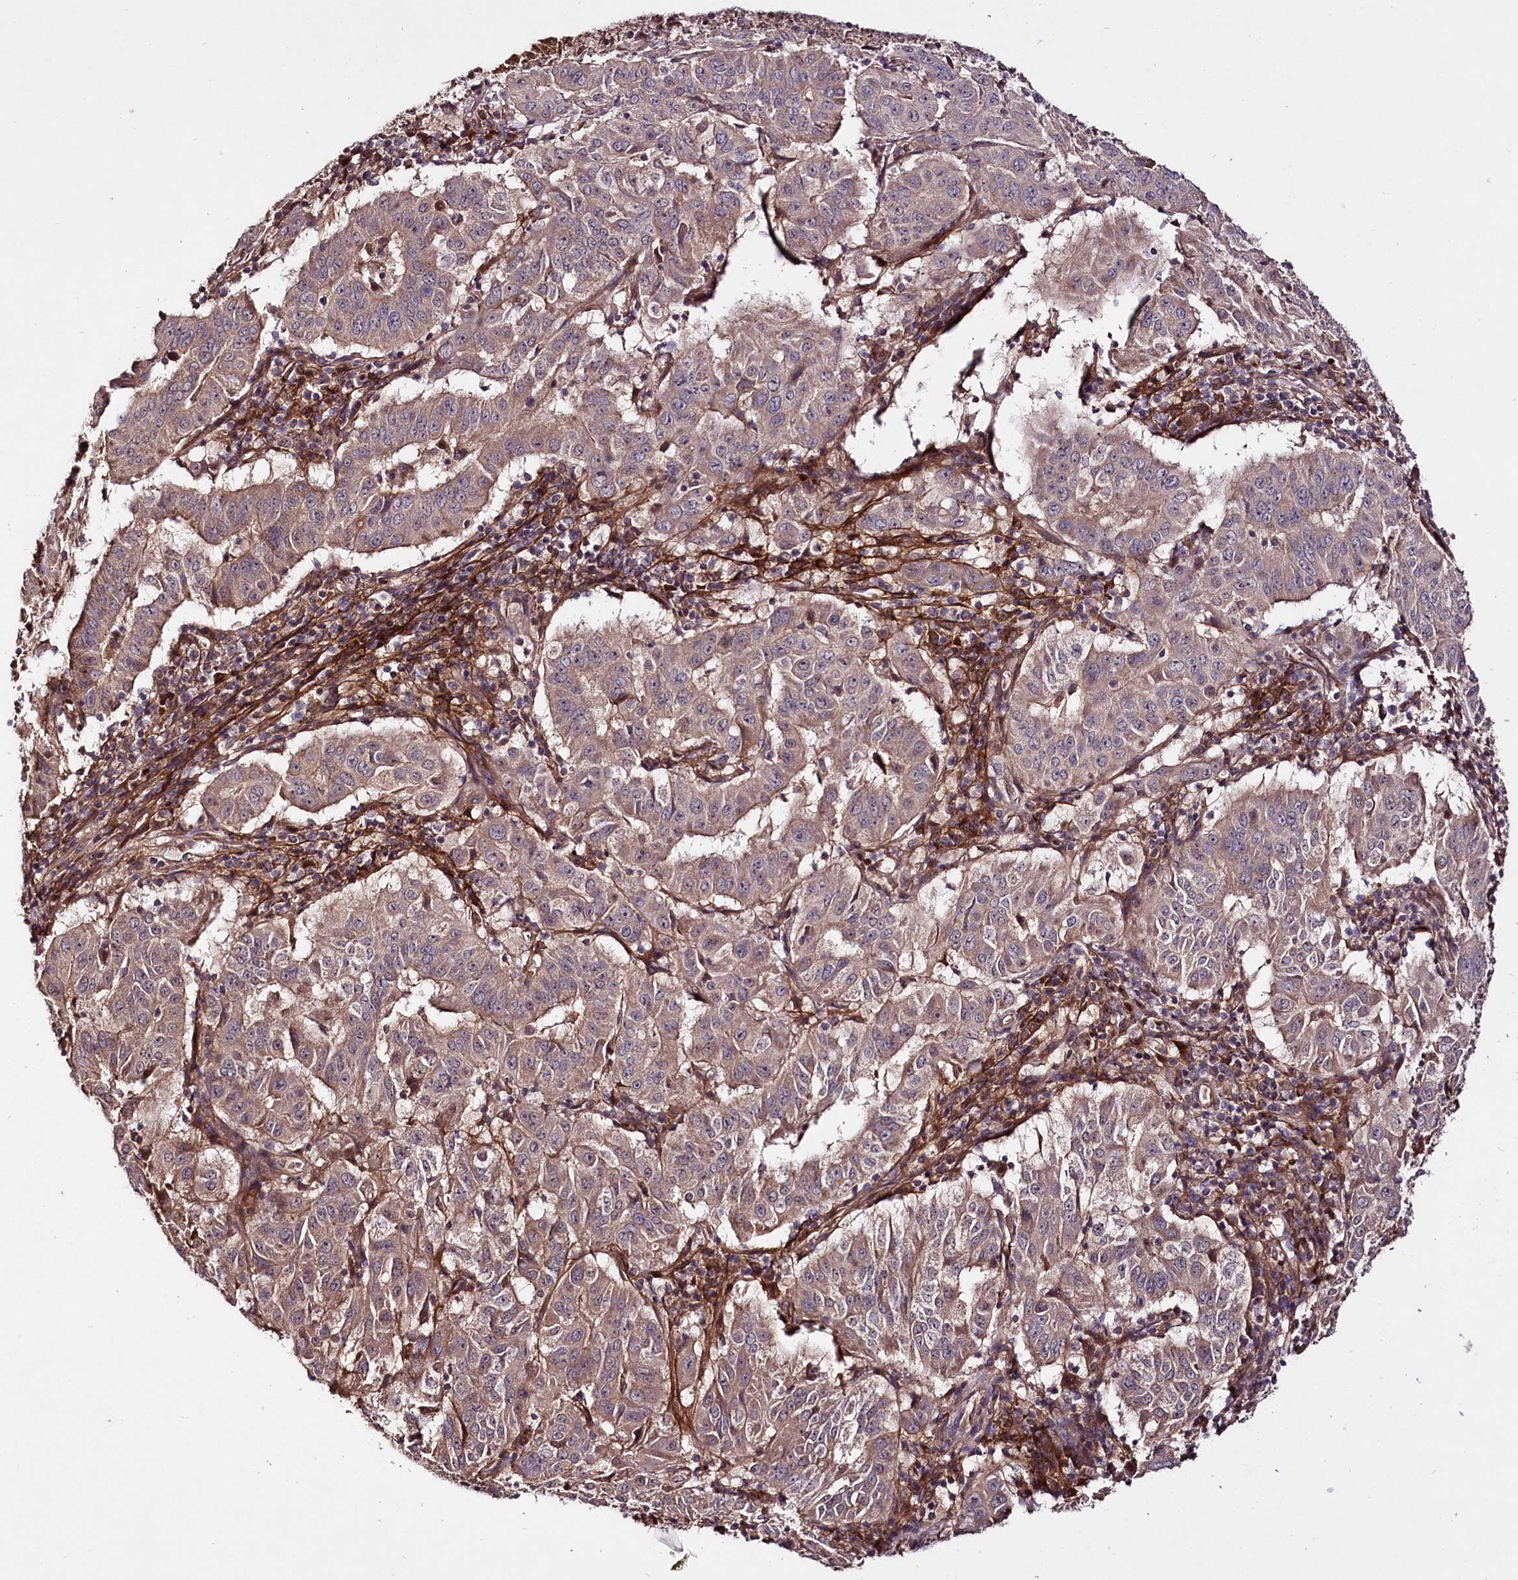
{"staining": {"intensity": "moderate", "quantity": ">75%", "location": "cytoplasmic/membranous"}, "tissue": "pancreatic cancer", "cell_type": "Tumor cells", "image_type": "cancer", "snomed": [{"axis": "morphology", "description": "Adenocarcinoma, NOS"}, {"axis": "topography", "description": "Pancreas"}], "caption": "Pancreatic cancer stained with immunohistochemistry reveals moderate cytoplasmic/membranous positivity in approximately >75% of tumor cells. (DAB = brown stain, brightfield microscopy at high magnification).", "gene": "TNPO3", "patient": {"sex": "male", "age": 63}}